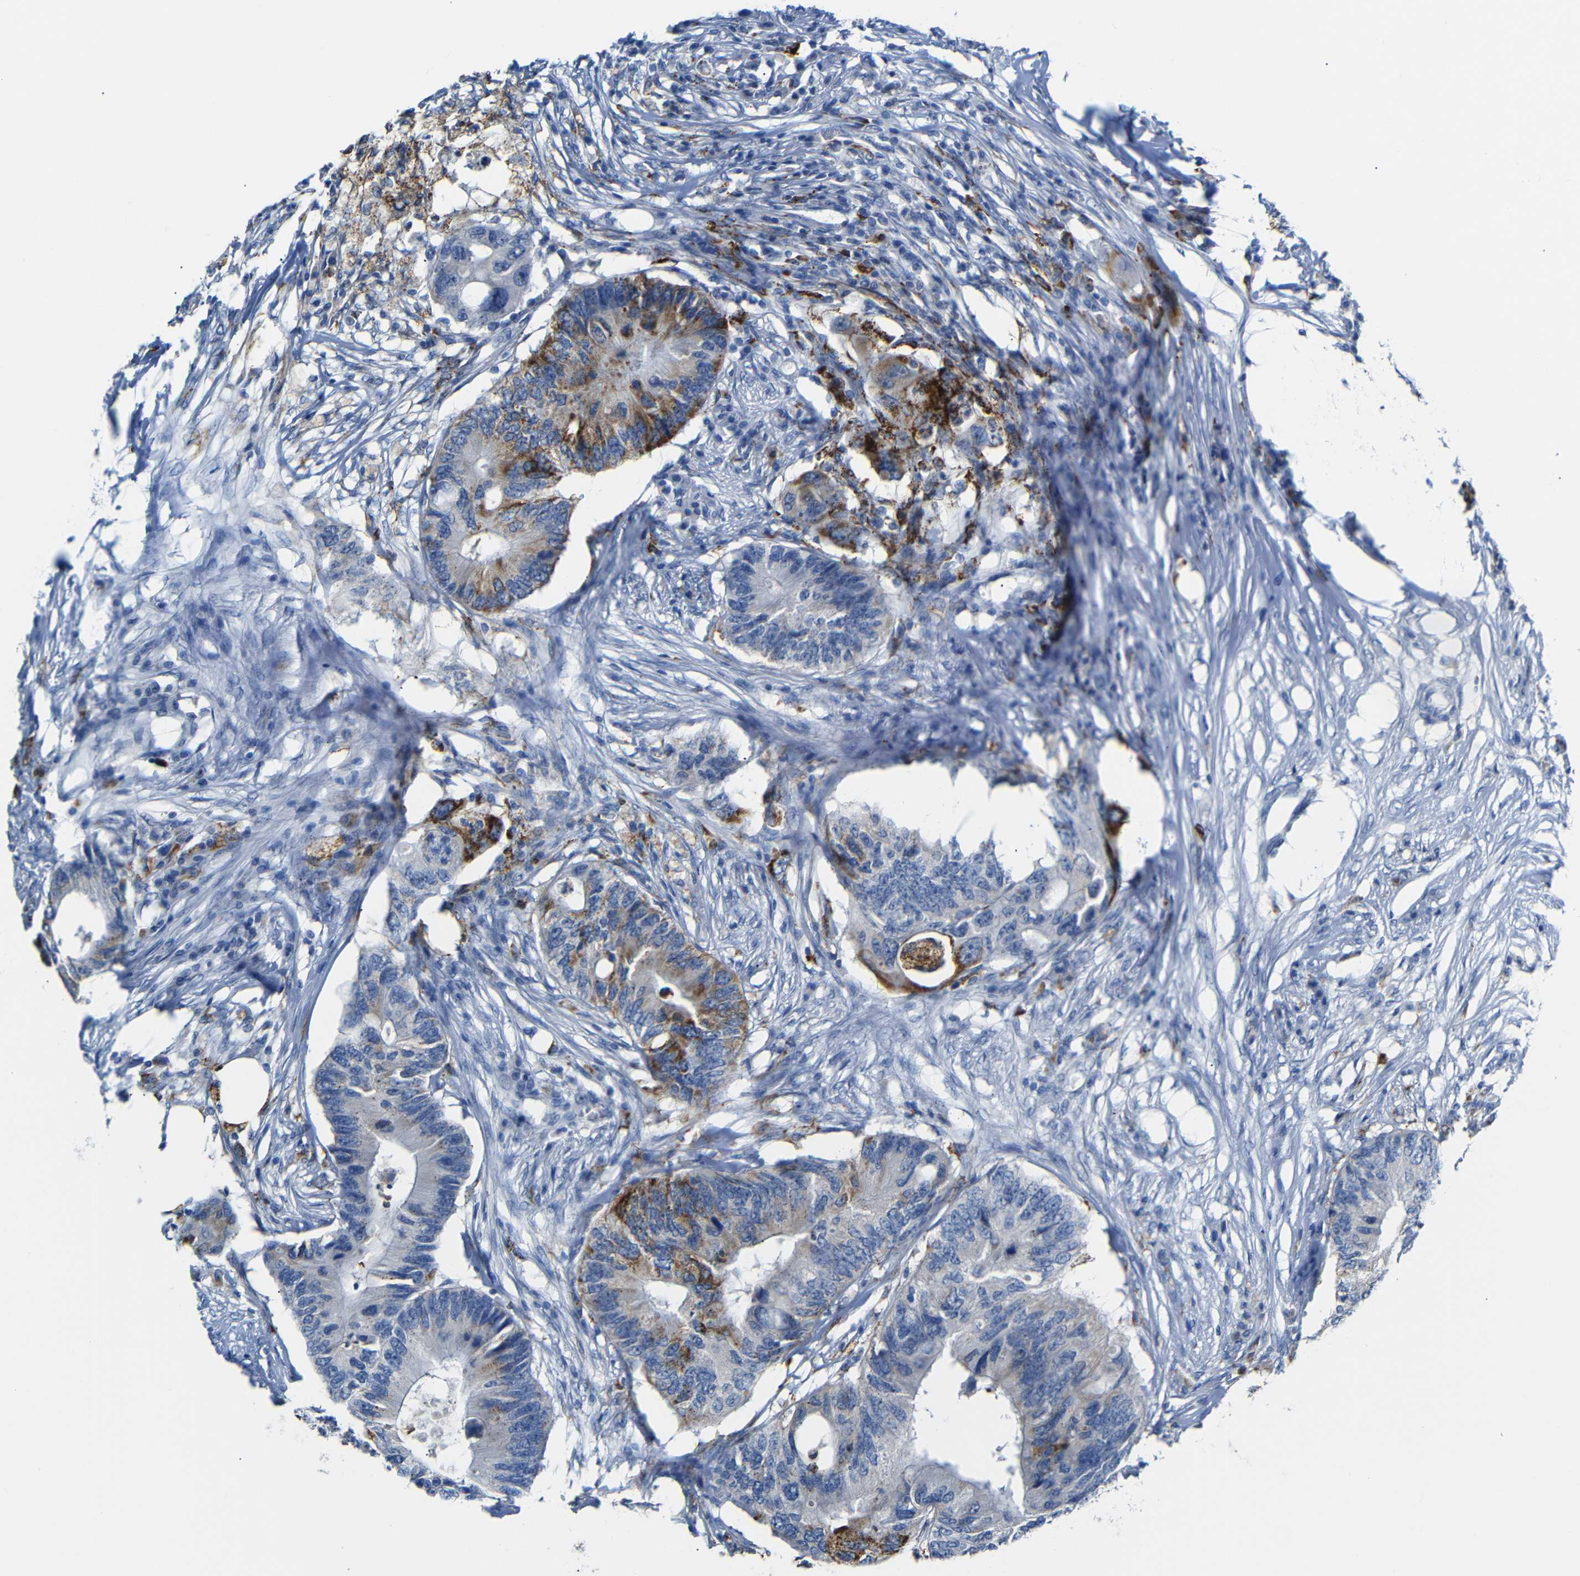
{"staining": {"intensity": "moderate", "quantity": "<25%", "location": "cytoplasmic/membranous"}, "tissue": "colorectal cancer", "cell_type": "Tumor cells", "image_type": "cancer", "snomed": [{"axis": "morphology", "description": "Adenocarcinoma, NOS"}, {"axis": "topography", "description": "Colon"}], "caption": "Protein analysis of colorectal cancer tissue shows moderate cytoplasmic/membranous positivity in approximately <25% of tumor cells. Using DAB (3,3'-diaminobenzidine) (brown) and hematoxylin (blue) stains, captured at high magnification using brightfield microscopy.", "gene": "C15orf48", "patient": {"sex": "male", "age": 71}}